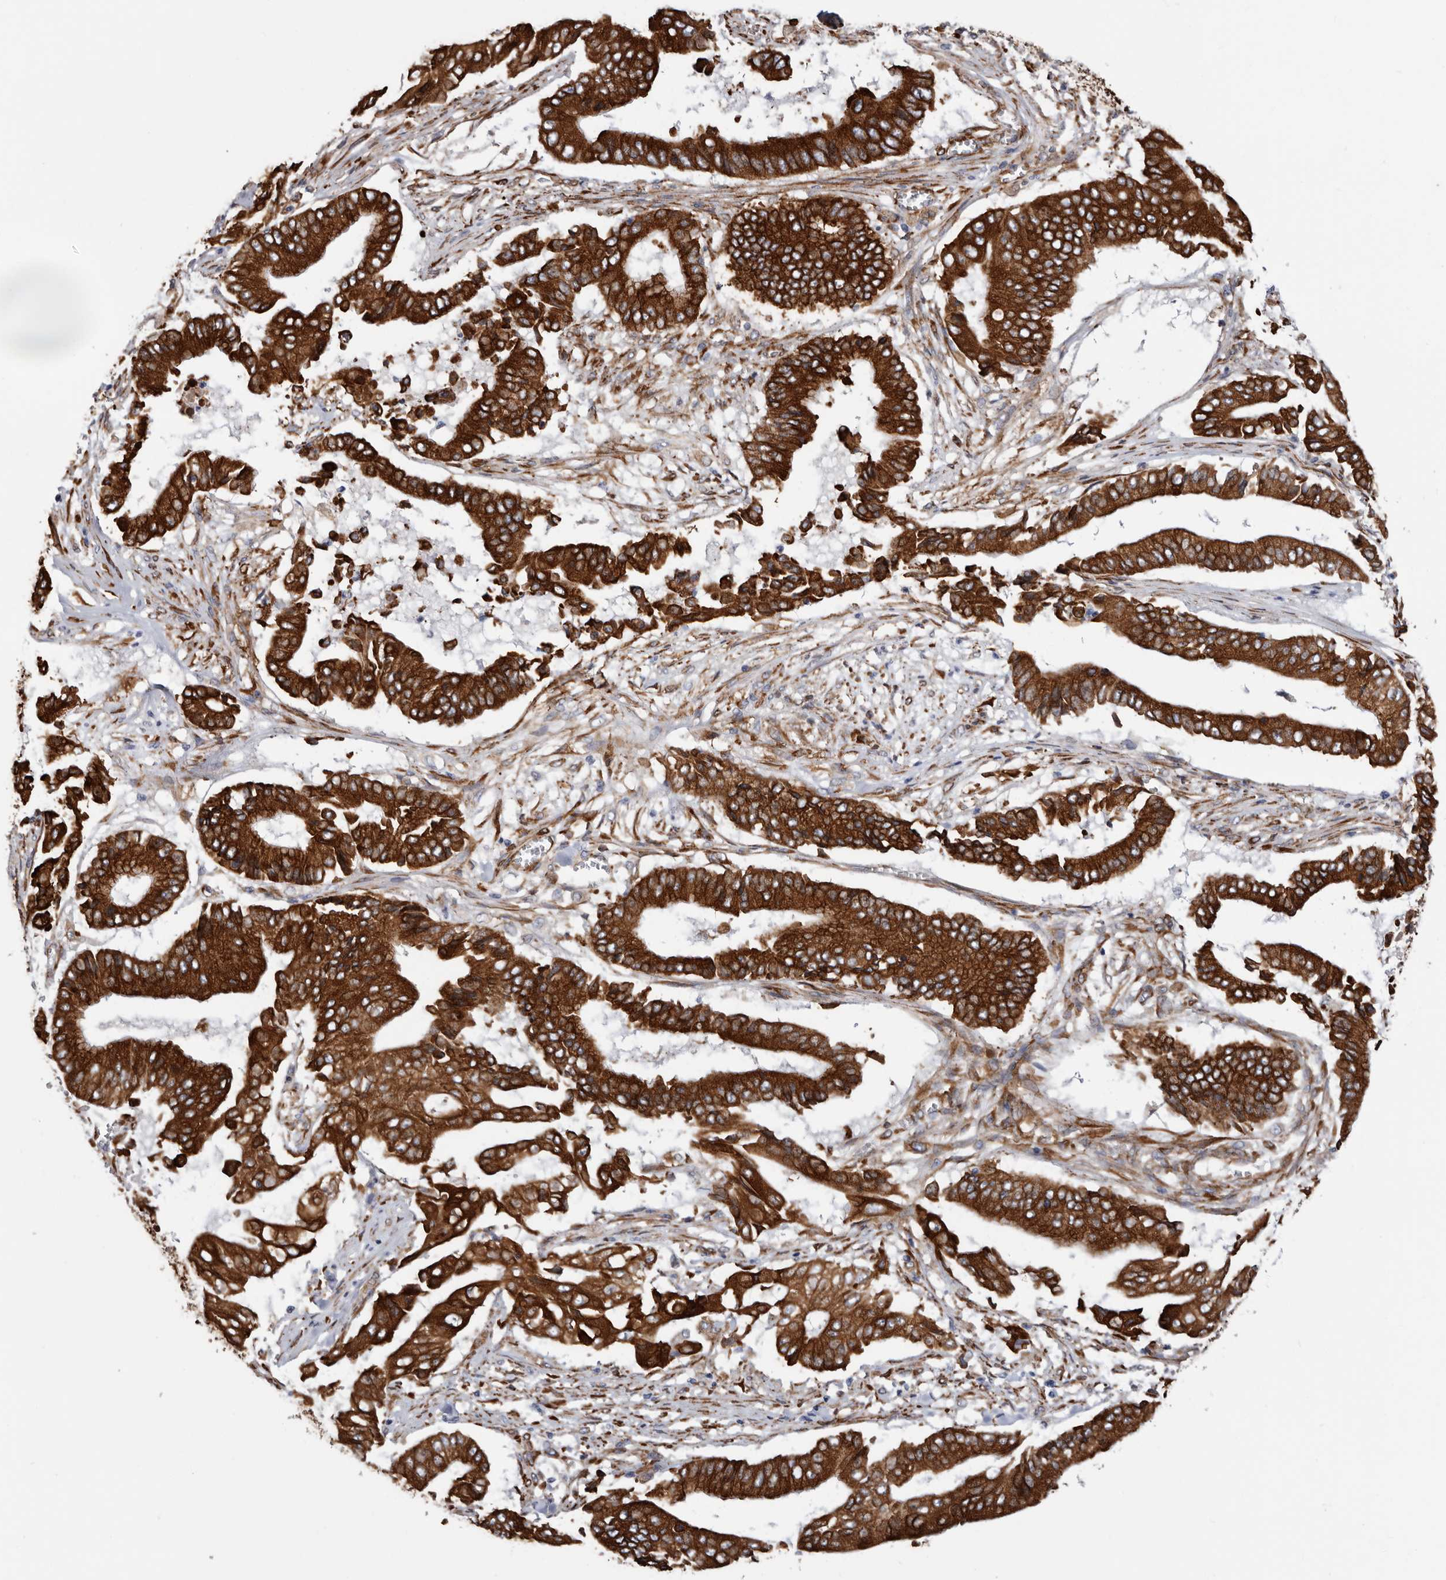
{"staining": {"intensity": "strong", "quantity": ">75%", "location": "cytoplasmic/membranous"}, "tissue": "pancreatic cancer", "cell_type": "Tumor cells", "image_type": "cancer", "snomed": [{"axis": "morphology", "description": "Adenocarcinoma, NOS"}, {"axis": "topography", "description": "Pancreas"}], "caption": "Protein staining of pancreatic cancer tissue reveals strong cytoplasmic/membranous staining in approximately >75% of tumor cells.", "gene": "SEMA3E", "patient": {"sex": "female", "age": 77}}